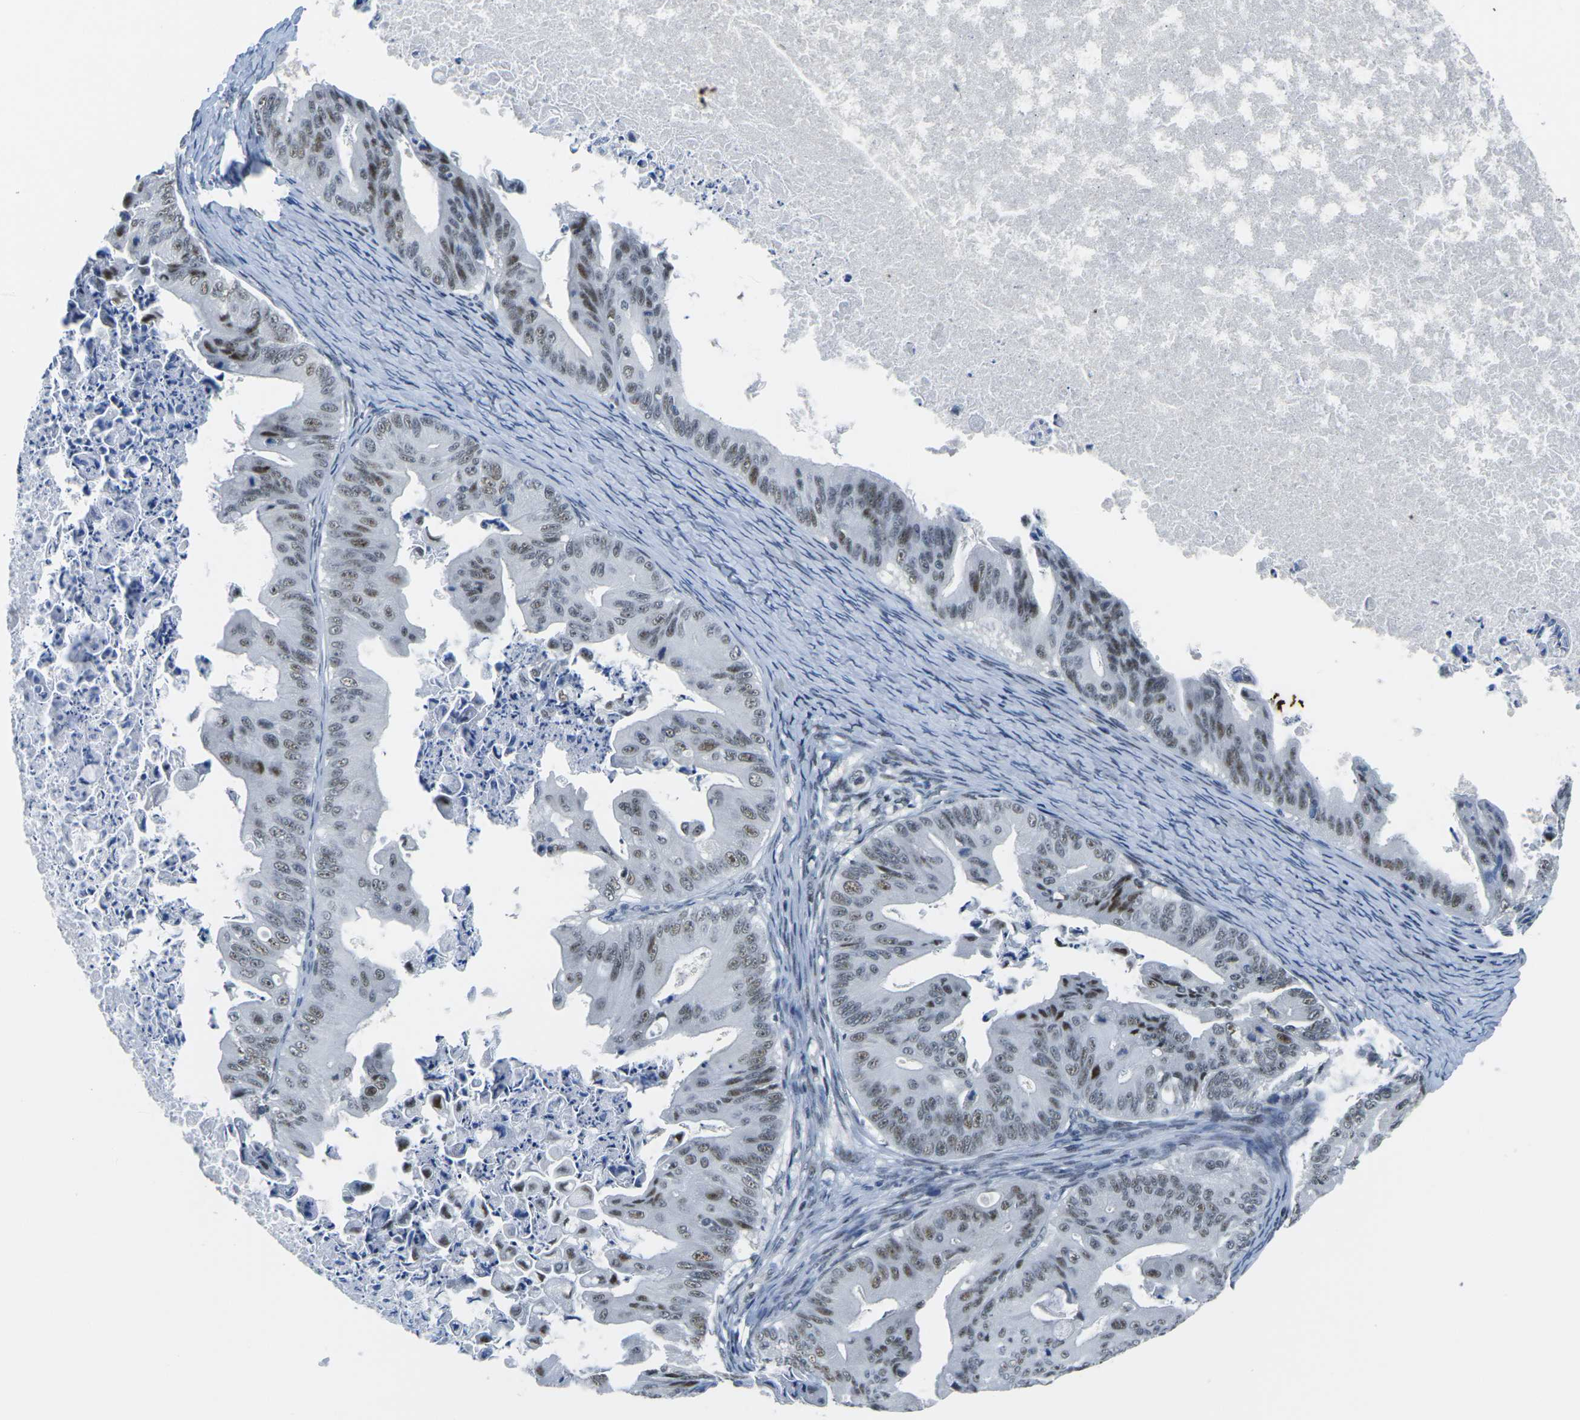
{"staining": {"intensity": "moderate", "quantity": "25%-75%", "location": "nuclear"}, "tissue": "ovarian cancer", "cell_type": "Tumor cells", "image_type": "cancer", "snomed": [{"axis": "morphology", "description": "Cystadenocarcinoma, mucinous, NOS"}, {"axis": "topography", "description": "Ovary"}], "caption": "Tumor cells exhibit medium levels of moderate nuclear expression in about 25%-75% of cells in mucinous cystadenocarcinoma (ovarian). (IHC, brightfield microscopy, high magnification).", "gene": "PRPF8", "patient": {"sex": "female", "age": 37}}